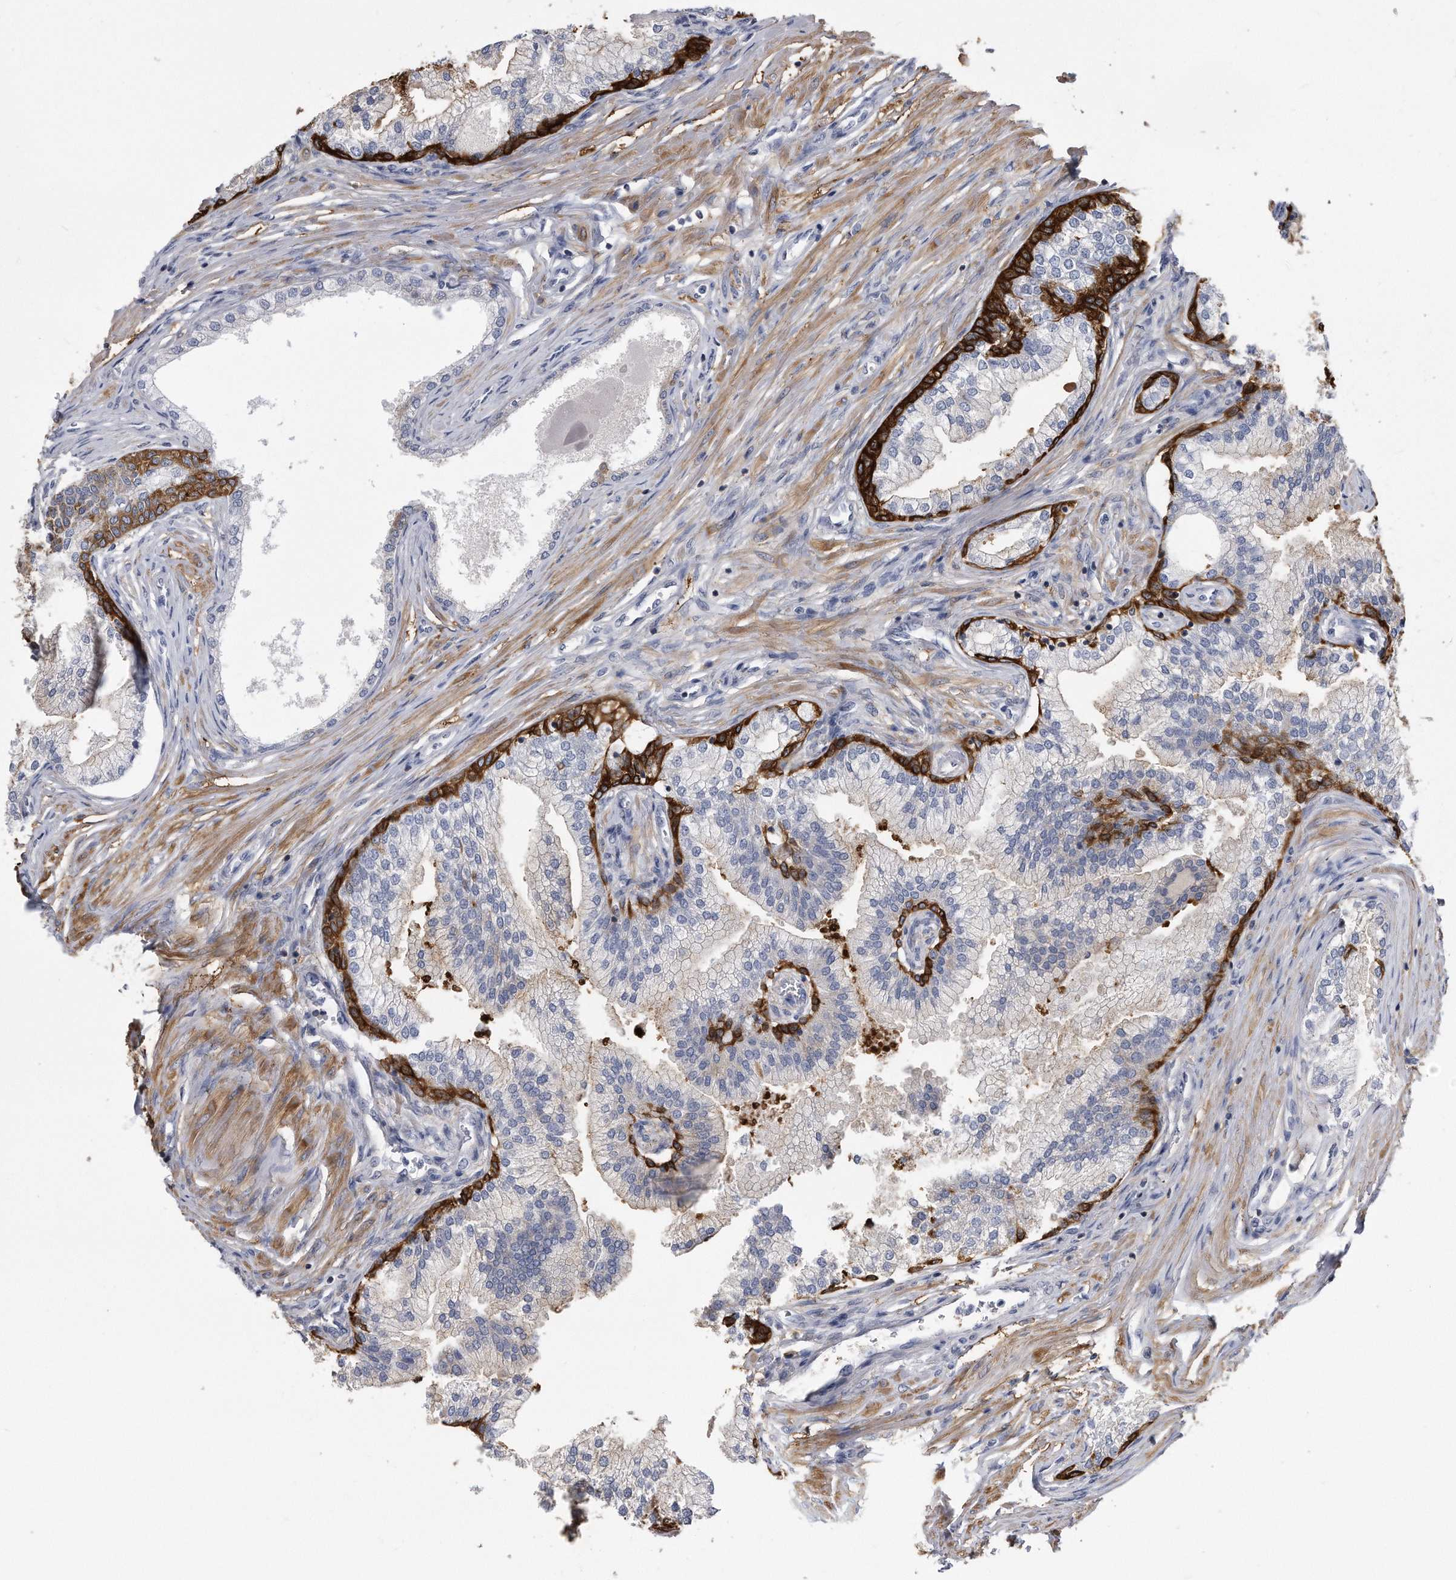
{"staining": {"intensity": "strong", "quantity": "25%-75%", "location": "cytoplasmic/membranous"}, "tissue": "prostate", "cell_type": "Glandular cells", "image_type": "normal", "snomed": [{"axis": "morphology", "description": "Normal tissue, NOS"}, {"axis": "morphology", "description": "Urothelial carcinoma, Low grade"}, {"axis": "topography", "description": "Urinary bladder"}, {"axis": "topography", "description": "Prostate"}], "caption": "Protein staining of unremarkable prostate displays strong cytoplasmic/membranous positivity in about 25%-75% of glandular cells.", "gene": "PYGB", "patient": {"sex": "male", "age": 60}}